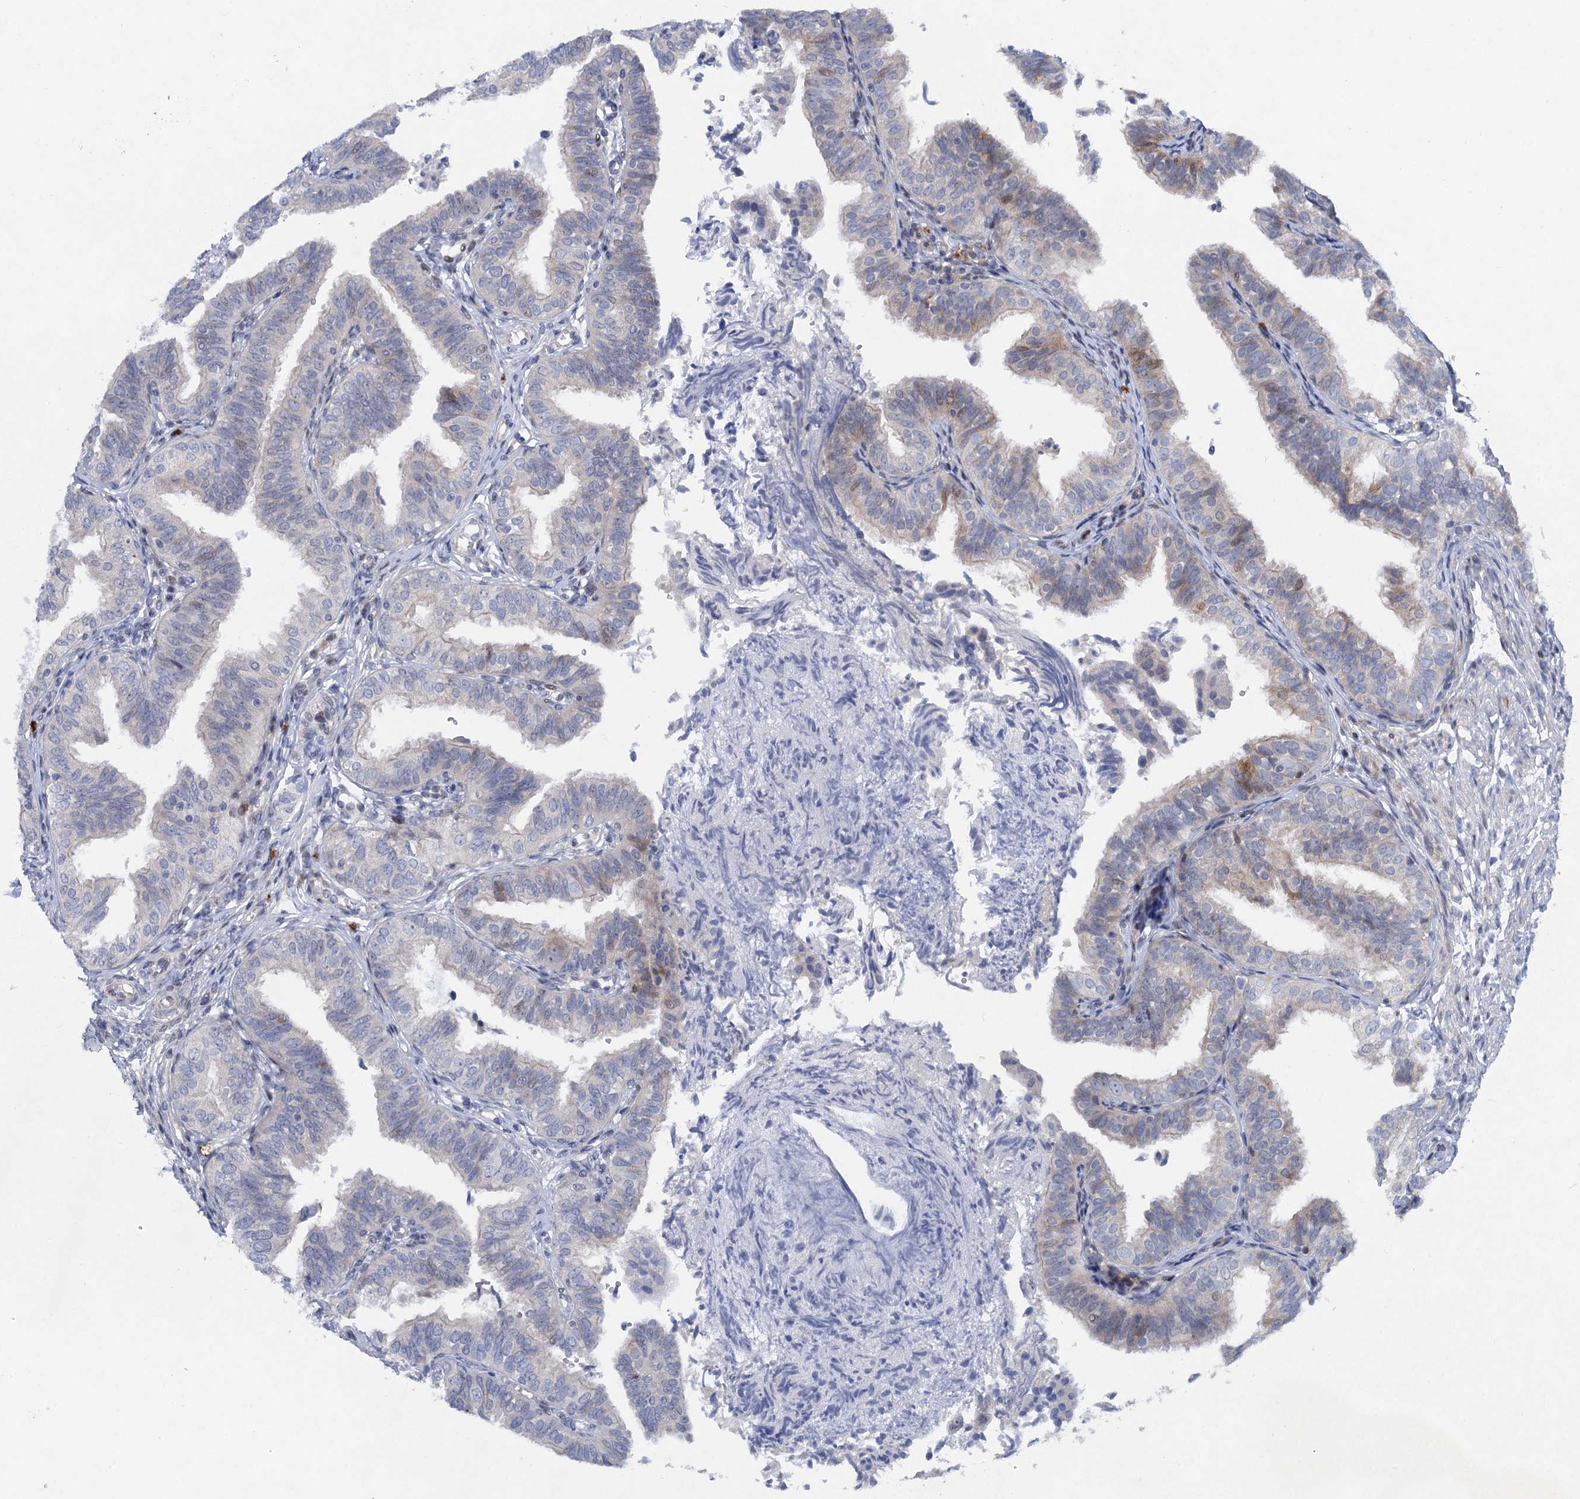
{"staining": {"intensity": "negative", "quantity": "none", "location": "none"}, "tissue": "fallopian tube", "cell_type": "Glandular cells", "image_type": "normal", "snomed": [{"axis": "morphology", "description": "Normal tissue, NOS"}, {"axis": "topography", "description": "Fallopian tube"}], "caption": "Glandular cells are negative for brown protein staining in unremarkable fallopian tube. The staining is performed using DAB brown chromogen with nuclei counter-stained in using hematoxylin.", "gene": "QPCTL", "patient": {"sex": "female", "age": 35}}